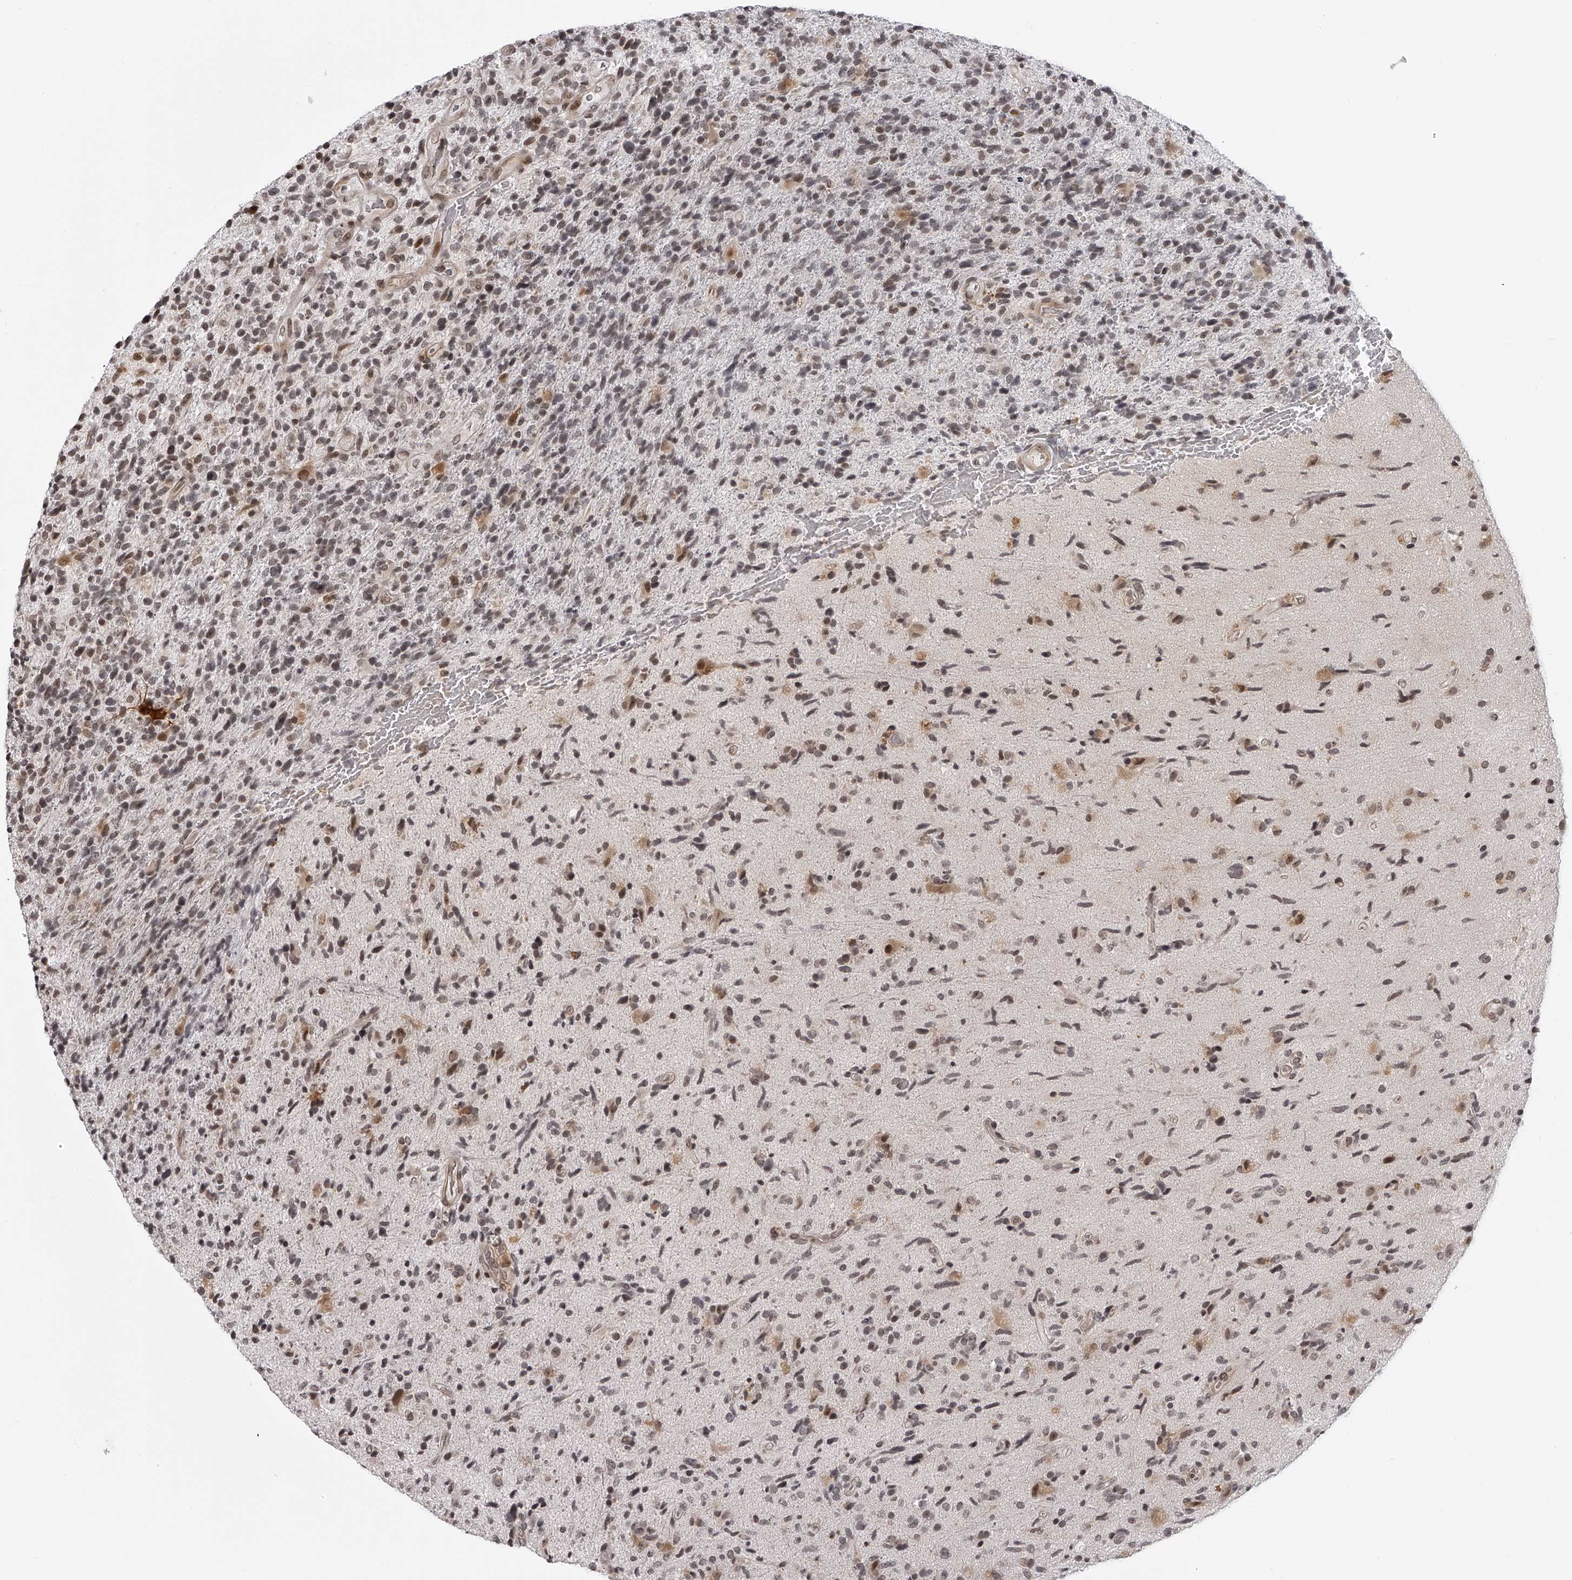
{"staining": {"intensity": "weak", "quantity": "<25%", "location": "nuclear"}, "tissue": "glioma", "cell_type": "Tumor cells", "image_type": "cancer", "snomed": [{"axis": "morphology", "description": "Glioma, malignant, High grade"}, {"axis": "topography", "description": "Brain"}], "caption": "Immunohistochemistry of human glioma demonstrates no positivity in tumor cells.", "gene": "ODF2L", "patient": {"sex": "male", "age": 72}}